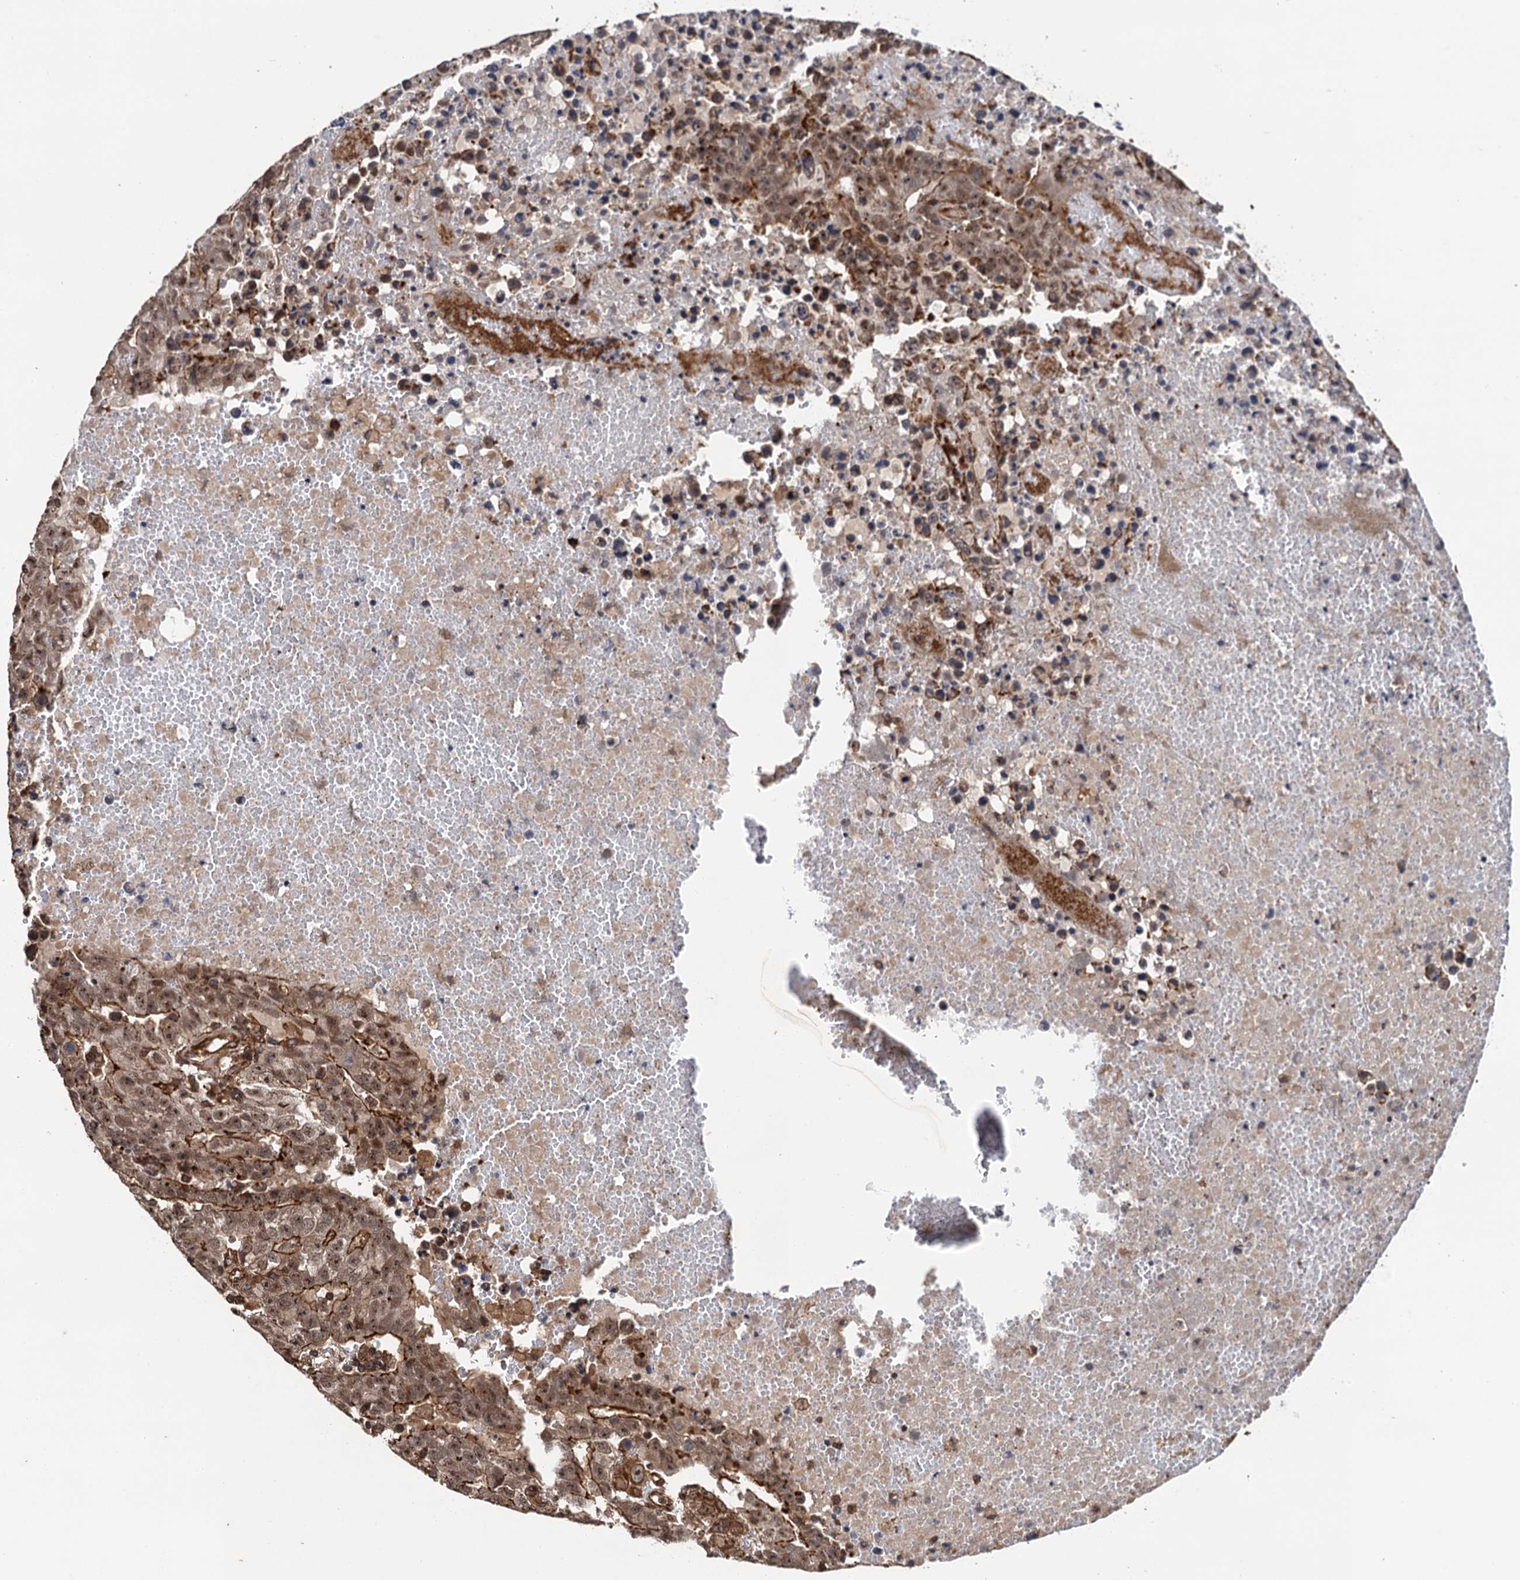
{"staining": {"intensity": "moderate", "quantity": ">75%", "location": "cytoplasmic/membranous,nuclear"}, "tissue": "testis cancer", "cell_type": "Tumor cells", "image_type": "cancer", "snomed": [{"axis": "morphology", "description": "Carcinoma, Embryonal, NOS"}, {"axis": "topography", "description": "Testis"}], "caption": "Tumor cells reveal moderate cytoplasmic/membranous and nuclear staining in about >75% of cells in embryonal carcinoma (testis).", "gene": "BORA", "patient": {"sex": "male", "age": 25}}